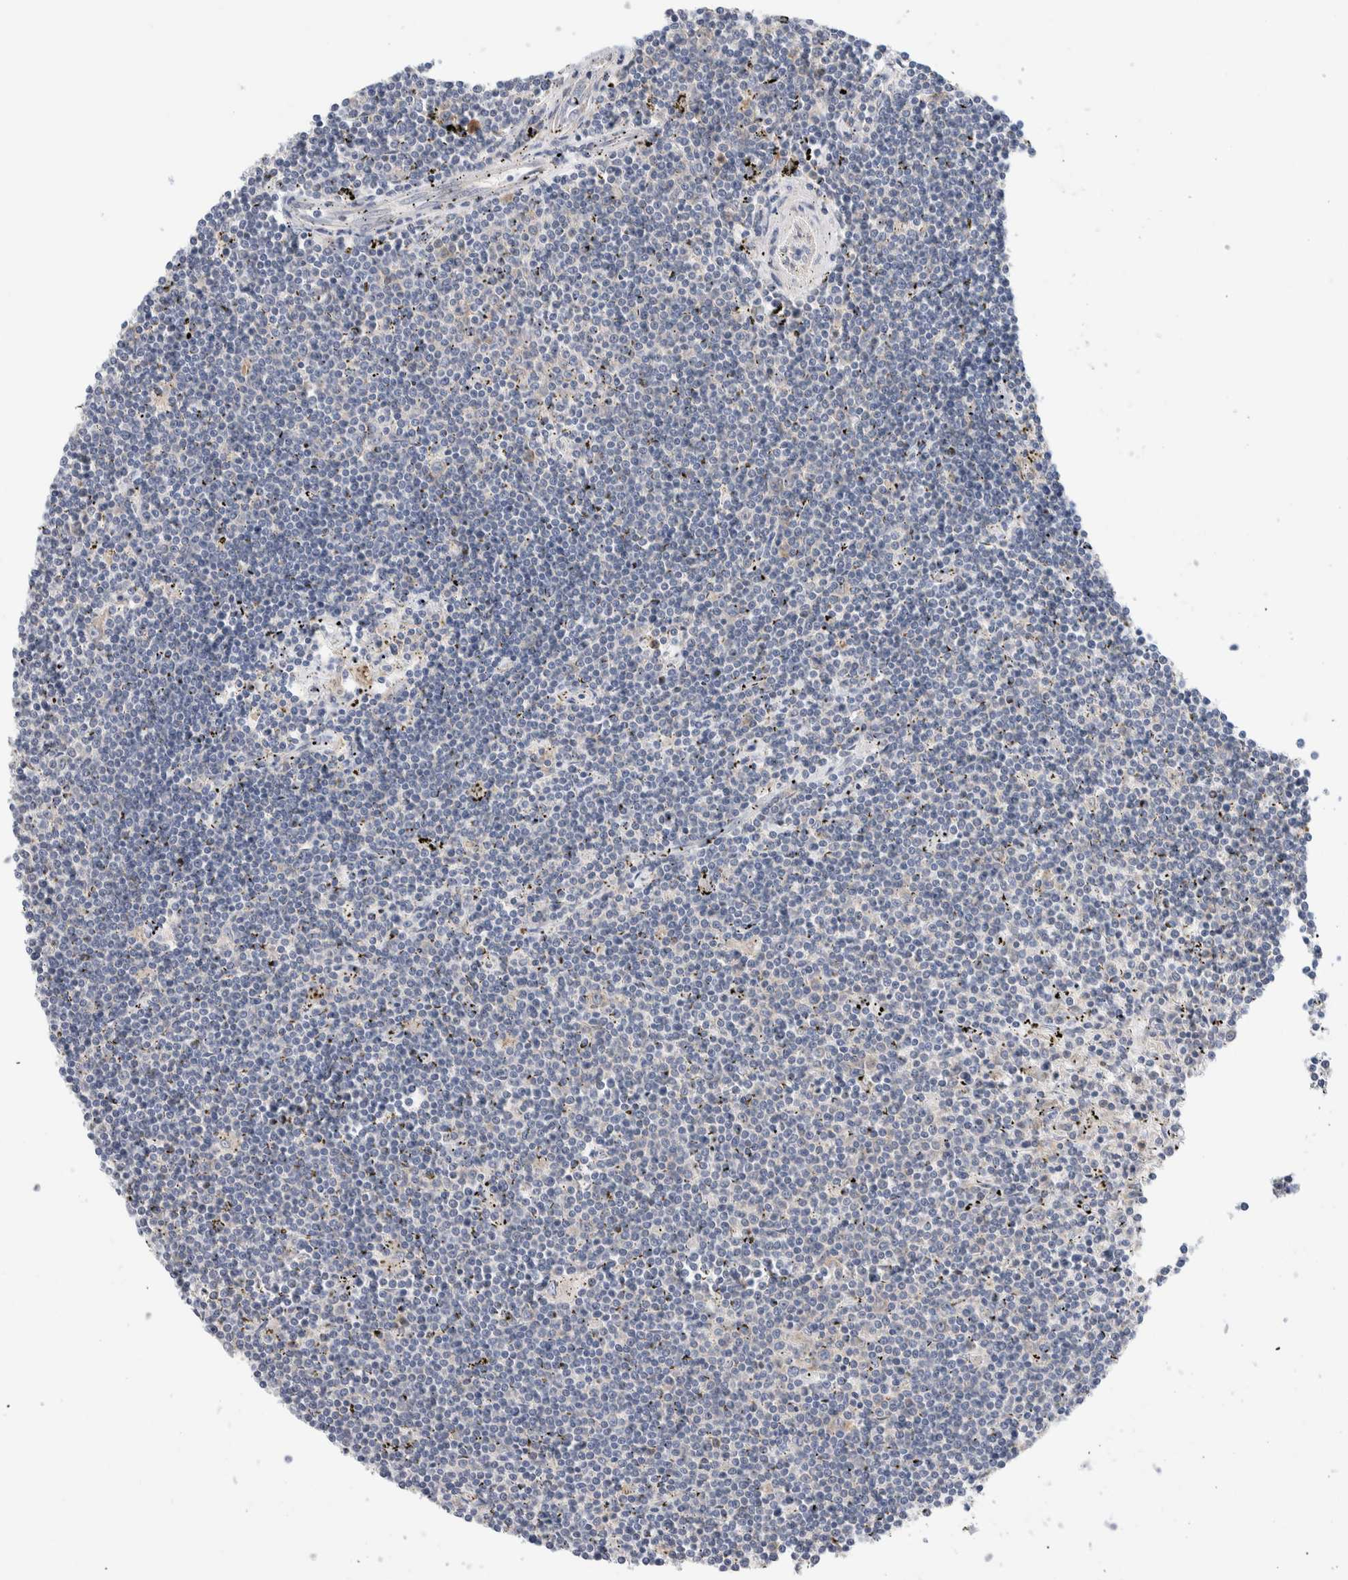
{"staining": {"intensity": "negative", "quantity": "none", "location": "none"}, "tissue": "lymphoma", "cell_type": "Tumor cells", "image_type": "cancer", "snomed": [{"axis": "morphology", "description": "Malignant lymphoma, non-Hodgkin's type, Low grade"}, {"axis": "topography", "description": "Spleen"}], "caption": "There is no significant expression in tumor cells of low-grade malignant lymphoma, non-Hodgkin's type.", "gene": "RACK1", "patient": {"sex": "male", "age": 76}}